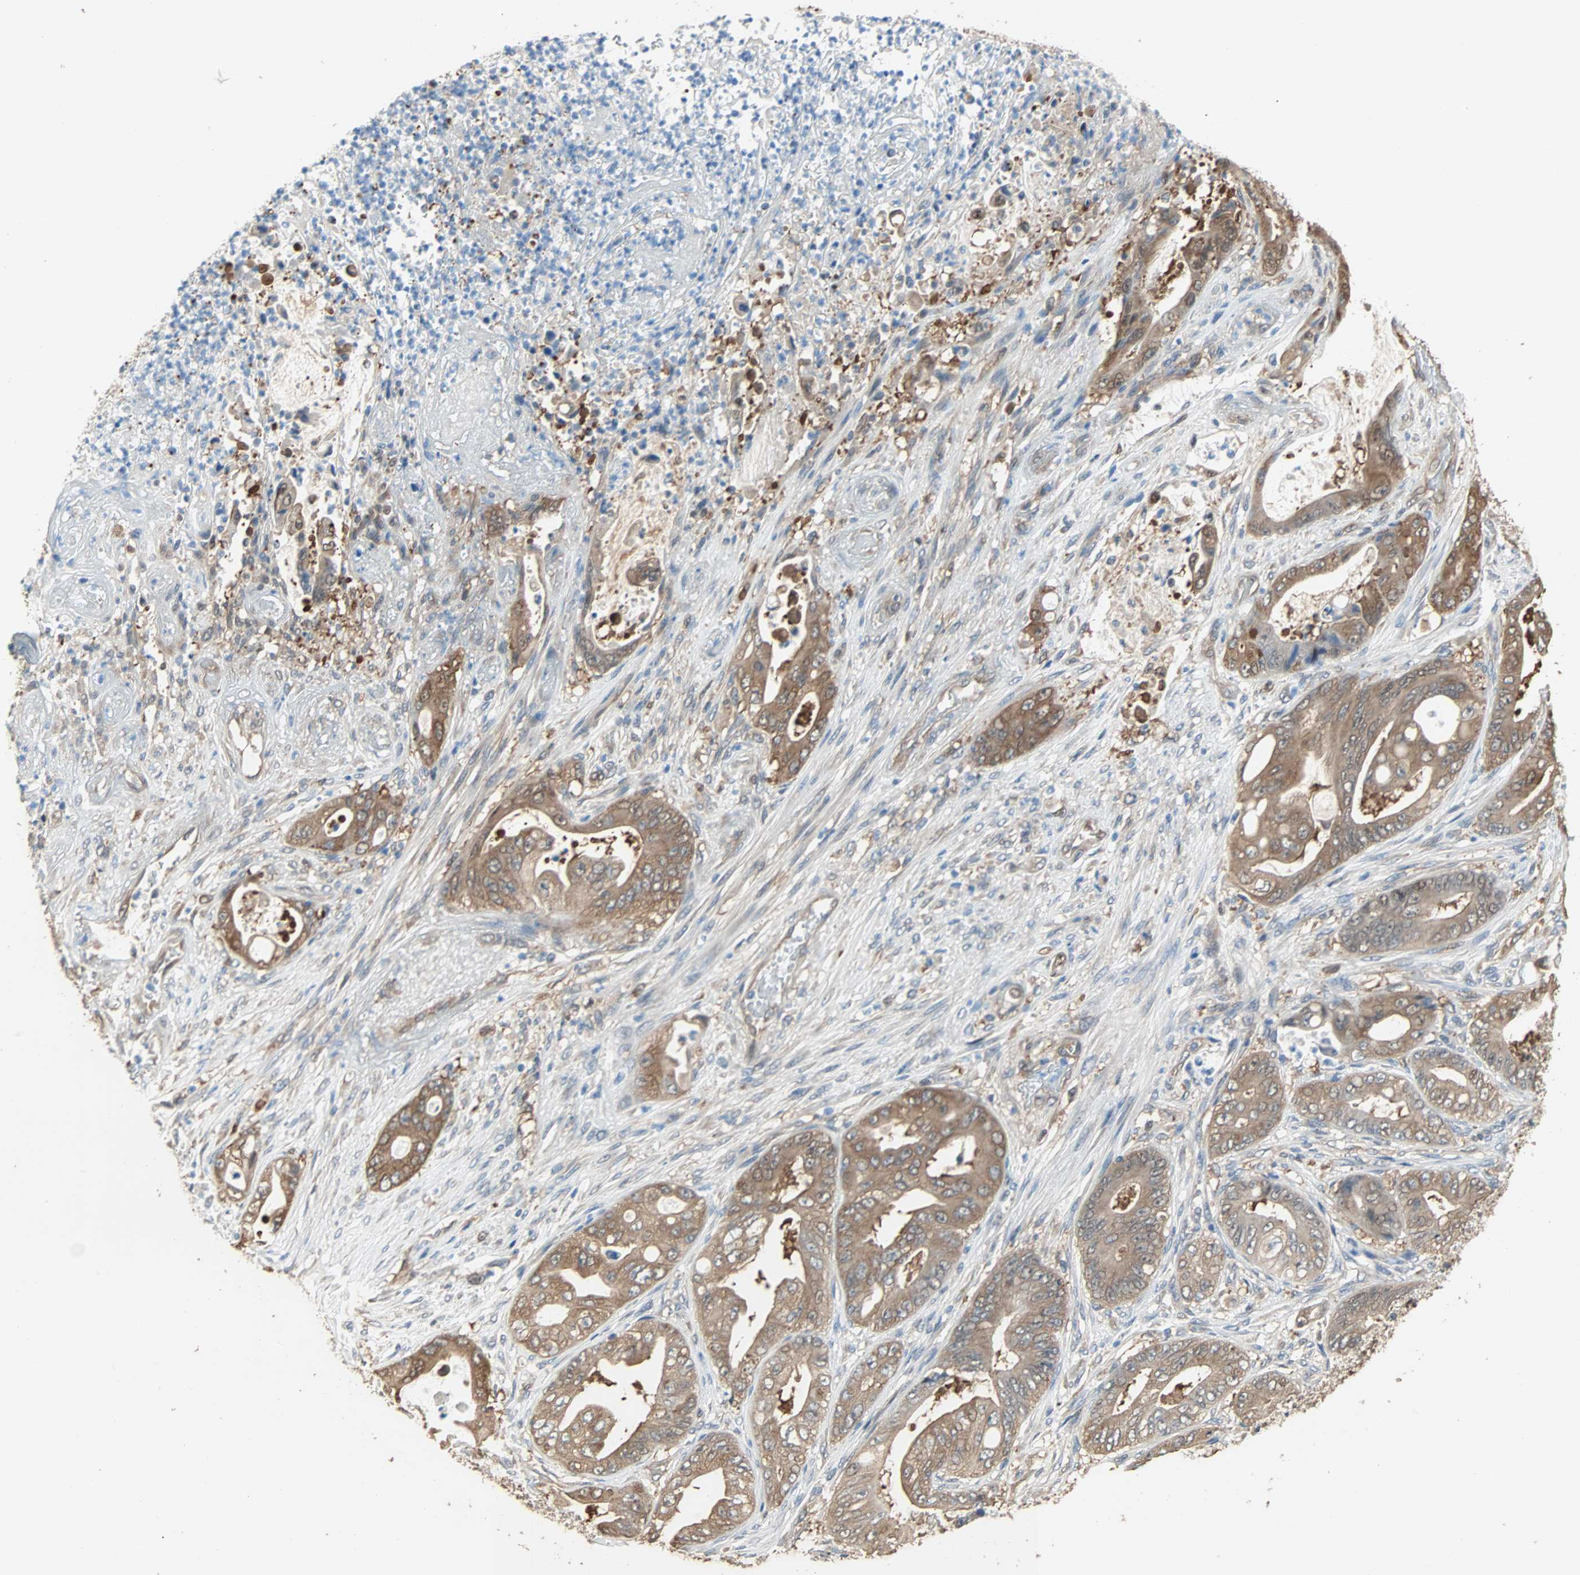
{"staining": {"intensity": "moderate", "quantity": ">75%", "location": "cytoplasmic/membranous"}, "tissue": "stomach cancer", "cell_type": "Tumor cells", "image_type": "cancer", "snomed": [{"axis": "morphology", "description": "Adenocarcinoma, NOS"}, {"axis": "topography", "description": "Stomach"}], "caption": "Moderate cytoplasmic/membranous positivity is present in approximately >75% of tumor cells in adenocarcinoma (stomach).", "gene": "PRDX1", "patient": {"sex": "female", "age": 73}}